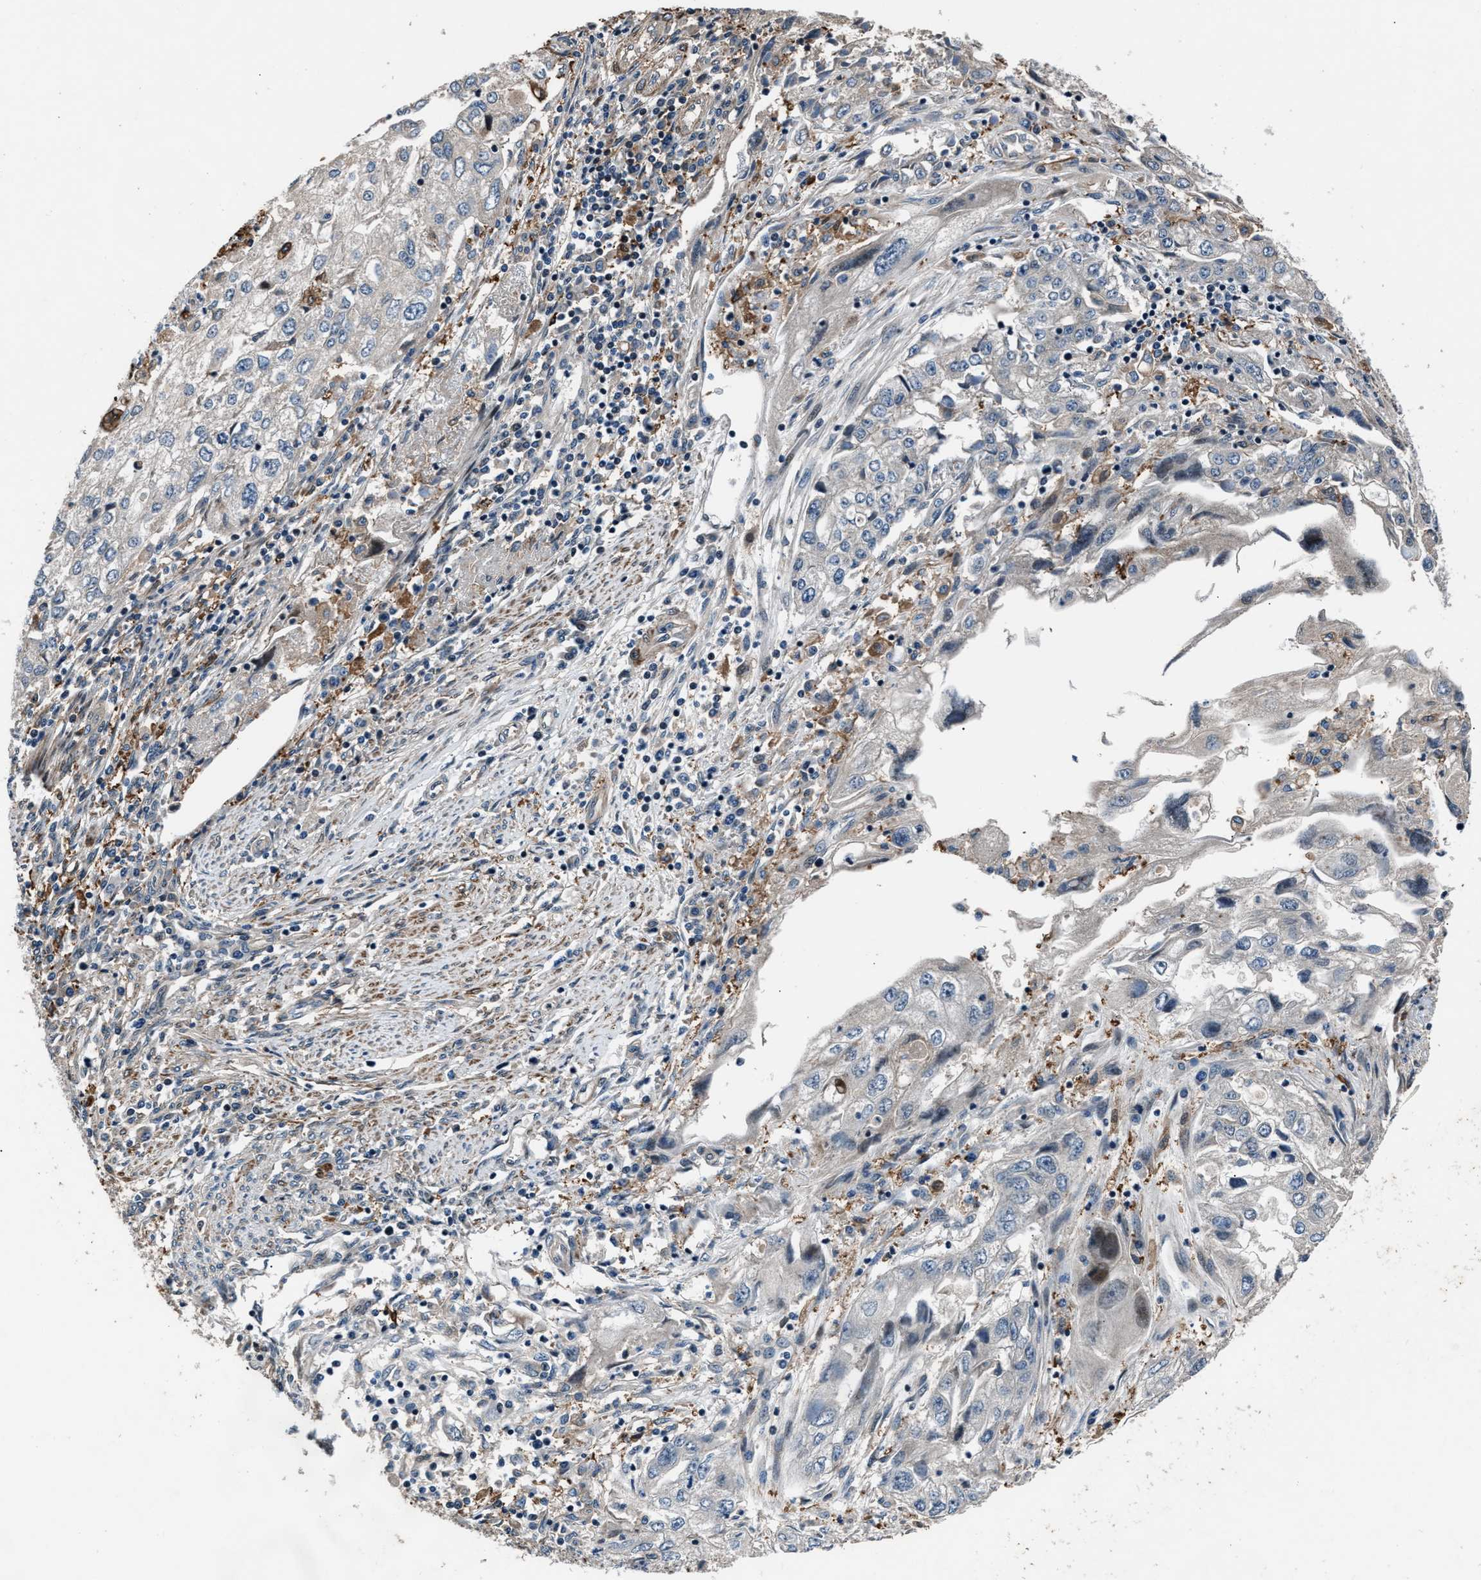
{"staining": {"intensity": "negative", "quantity": "none", "location": "none"}, "tissue": "endometrial cancer", "cell_type": "Tumor cells", "image_type": "cancer", "snomed": [{"axis": "morphology", "description": "Adenocarcinoma, NOS"}, {"axis": "topography", "description": "Endometrium"}], "caption": "Immunohistochemistry (IHC) of human endometrial cancer (adenocarcinoma) reveals no expression in tumor cells.", "gene": "DYNC2I1", "patient": {"sex": "female", "age": 49}}